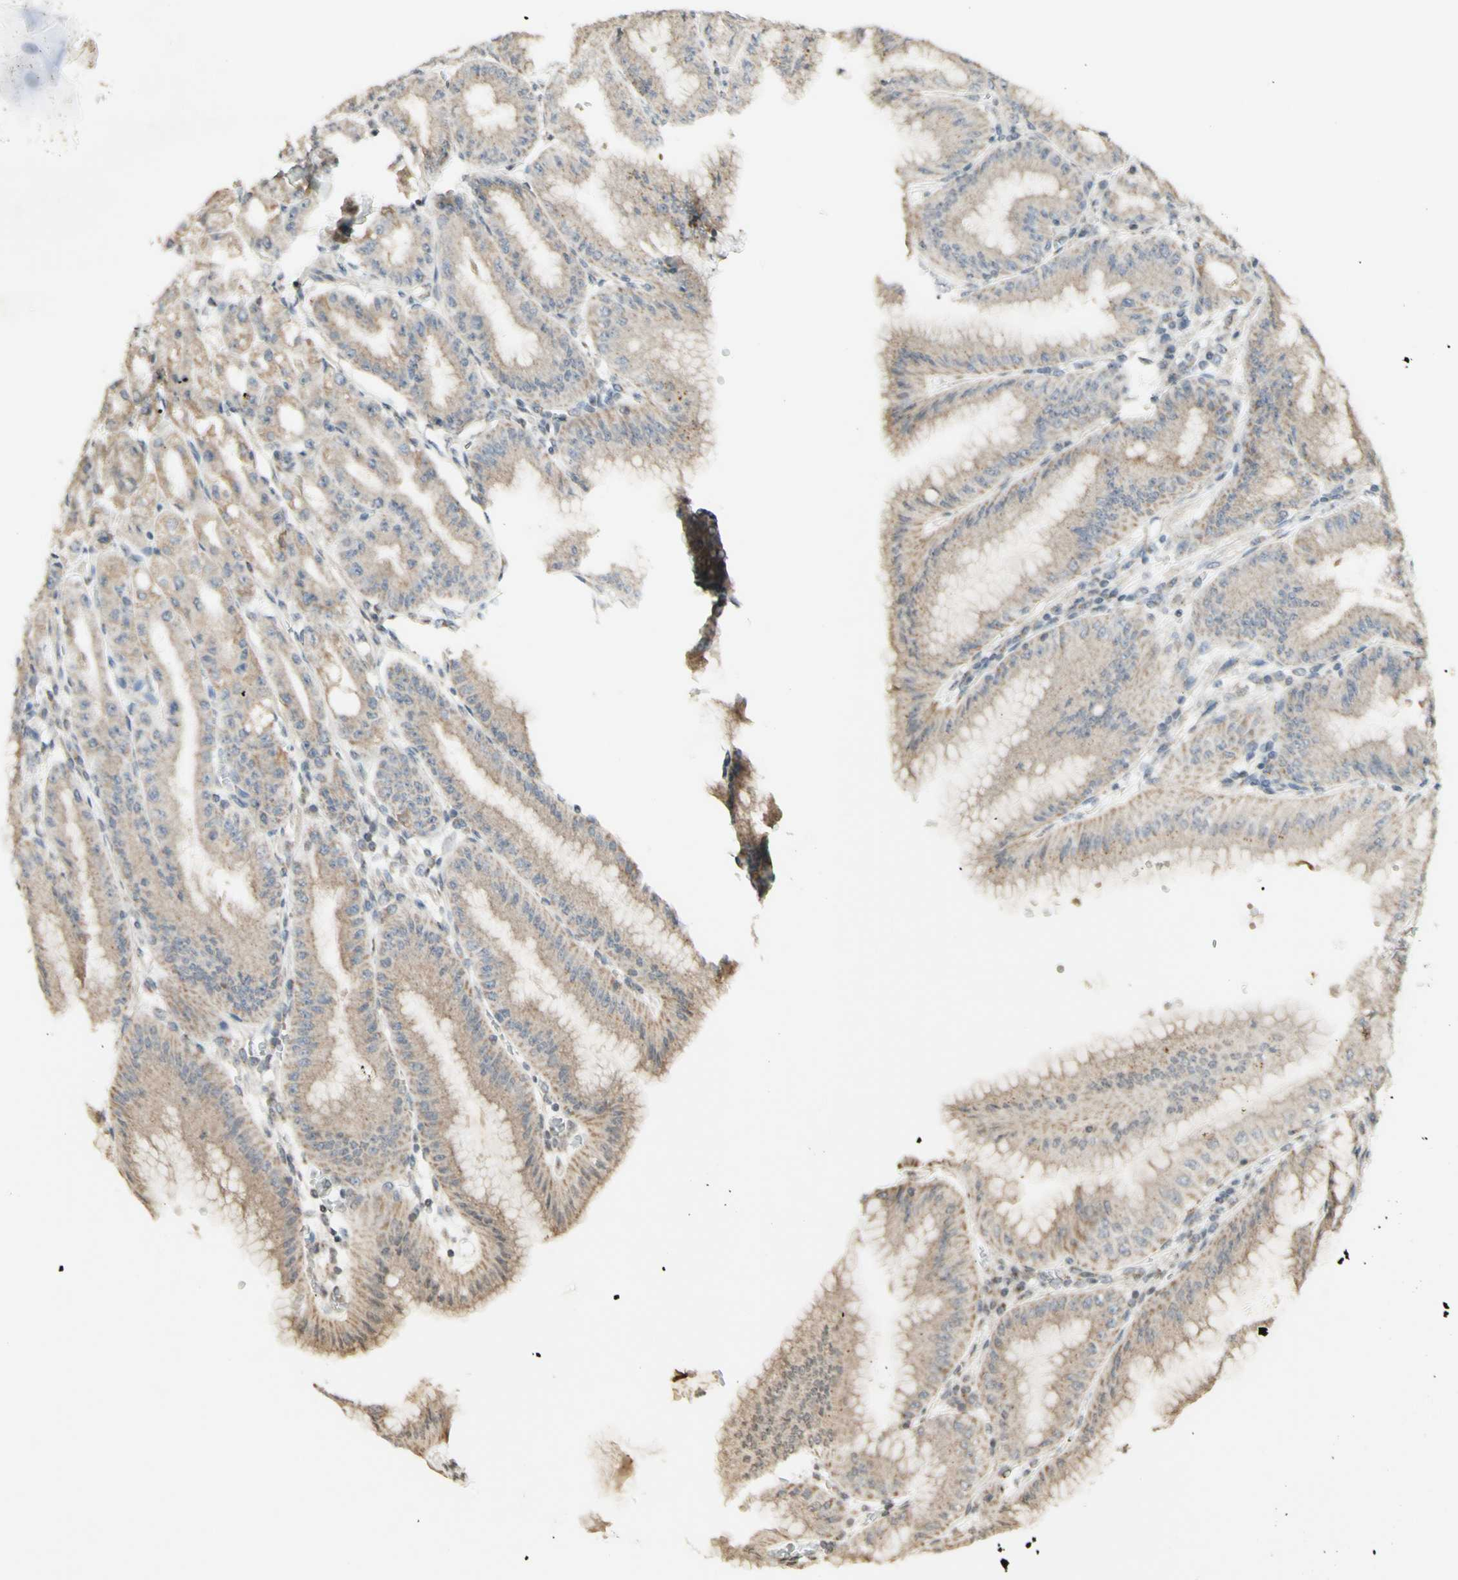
{"staining": {"intensity": "moderate", "quantity": ">75%", "location": "cytoplasmic/membranous,nuclear"}, "tissue": "stomach", "cell_type": "Glandular cells", "image_type": "normal", "snomed": [{"axis": "morphology", "description": "Normal tissue, NOS"}, {"axis": "topography", "description": "Stomach, lower"}], "caption": "This photomicrograph displays benign stomach stained with immunohistochemistry to label a protein in brown. The cytoplasmic/membranous,nuclear of glandular cells show moderate positivity for the protein. Nuclei are counter-stained blue.", "gene": "CCNI", "patient": {"sex": "male", "age": 71}}